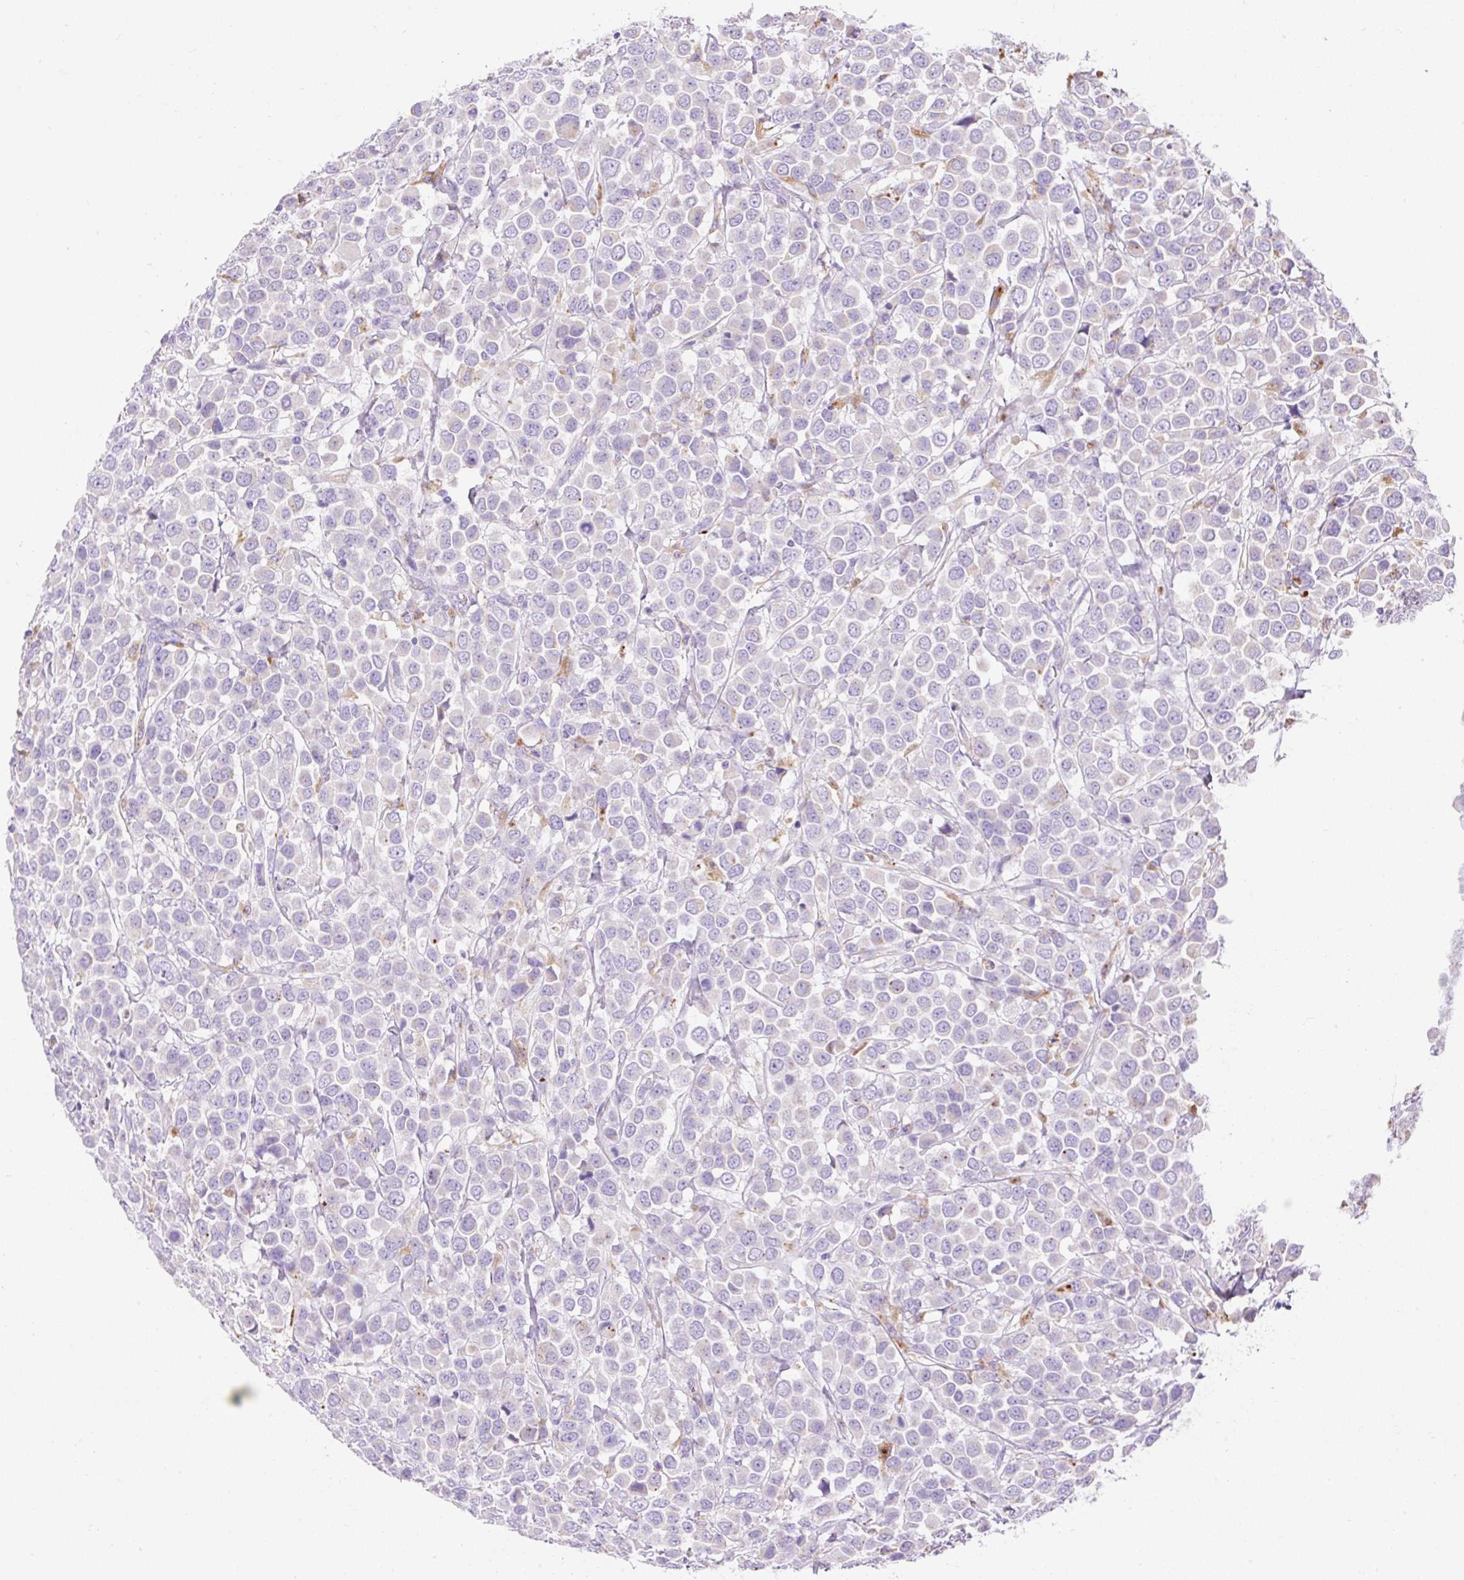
{"staining": {"intensity": "negative", "quantity": "none", "location": "none"}, "tissue": "breast cancer", "cell_type": "Tumor cells", "image_type": "cancer", "snomed": [{"axis": "morphology", "description": "Duct carcinoma"}, {"axis": "topography", "description": "Breast"}], "caption": "Breast cancer was stained to show a protein in brown. There is no significant positivity in tumor cells.", "gene": "HEXB", "patient": {"sex": "female", "age": 61}}